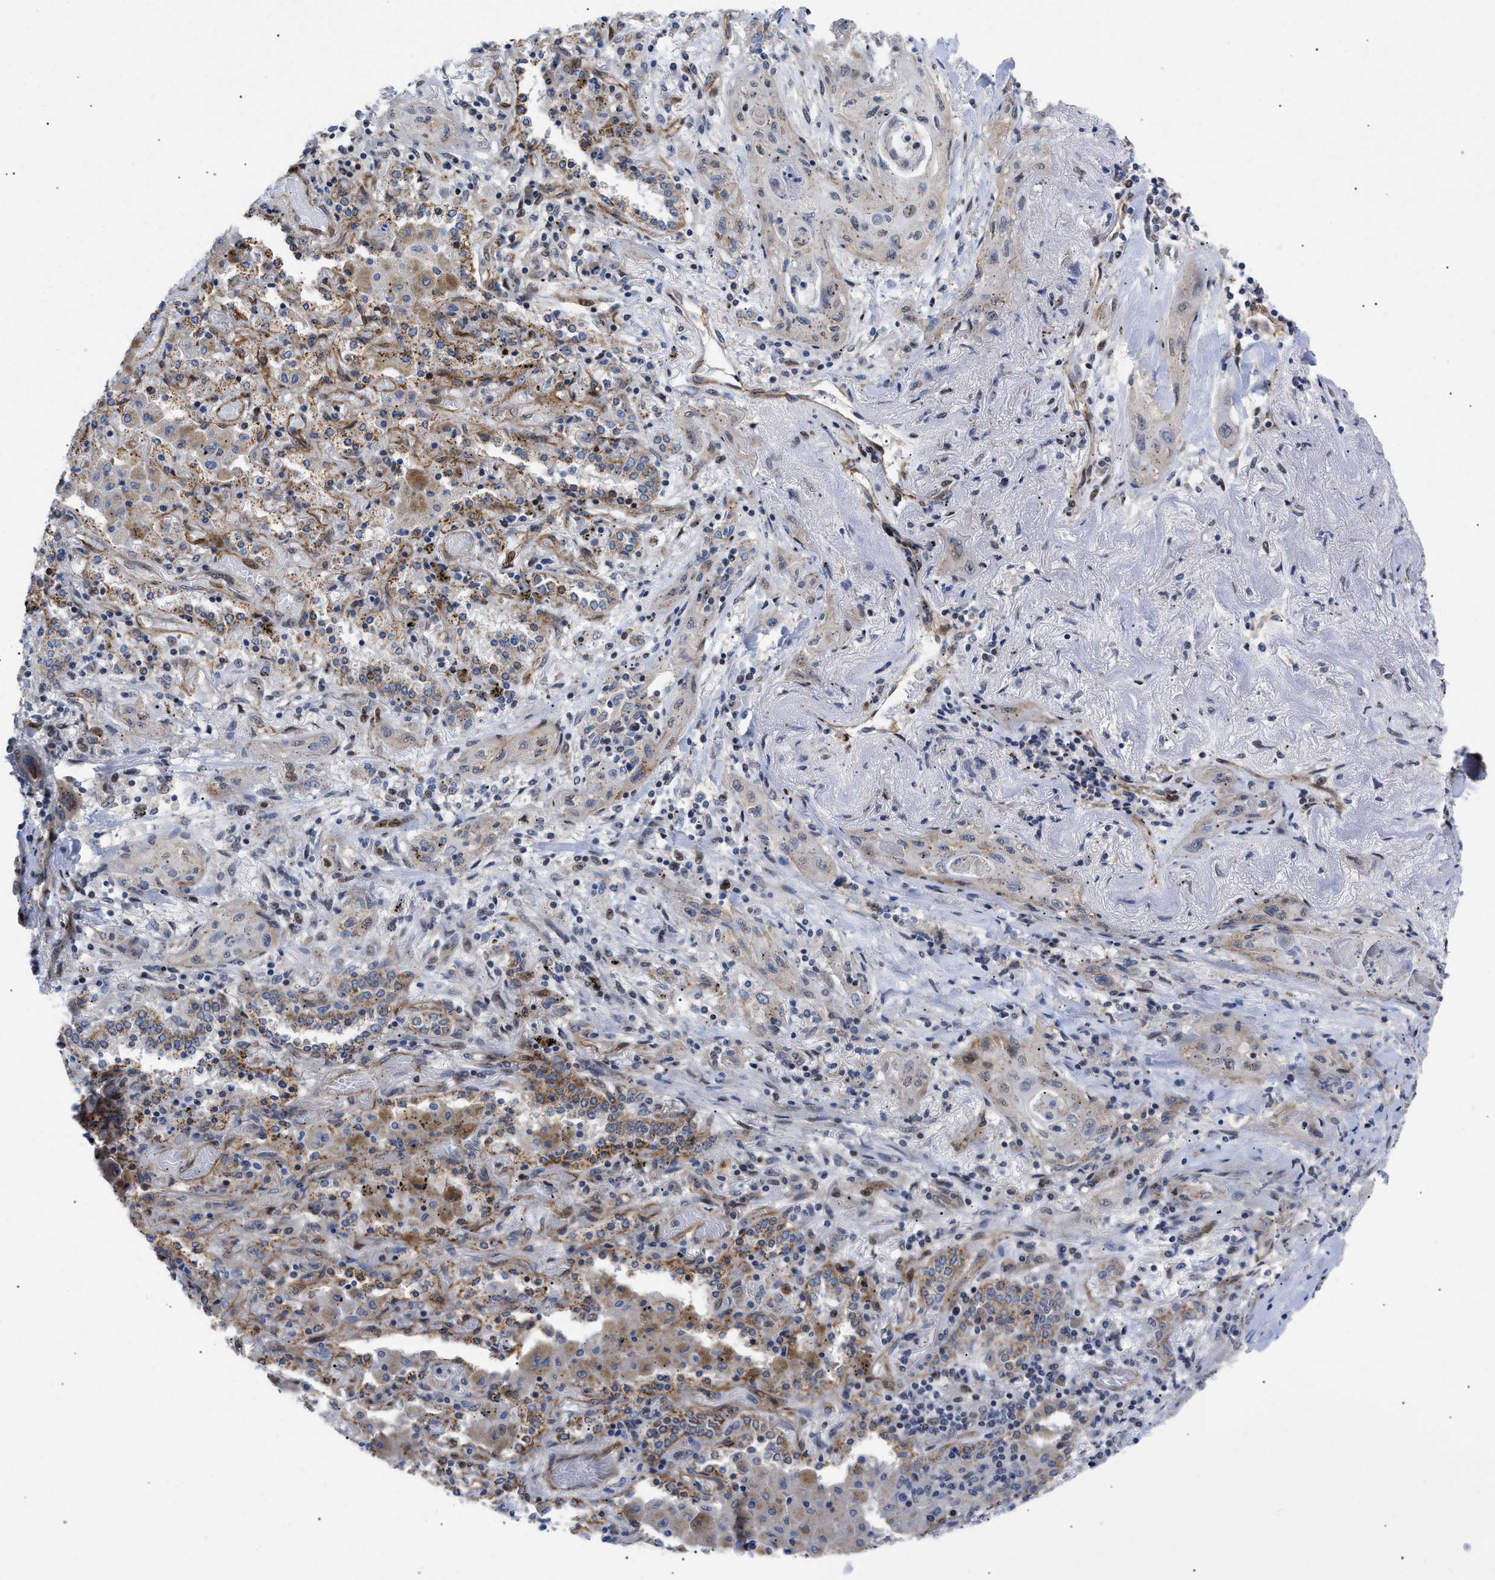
{"staining": {"intensity": "negative", "quantity": "none", "location": "none"}, "tissue": "lung cancer", "cell_type": "Tumor cells", "image_type": "cancer", "snomed": [{"axis": "morphology", "description": "Squamous cell carcinoma, NOS"}, {"axis": "topography", "description": "Lung"}], "caption": "This is a photomicrograph of IHC staining of squamous cell carcinoma (lung), which shows no staining in tumor cells.", "gene": "SFXN5", "patient": {"sex": "female", "age": 47}}